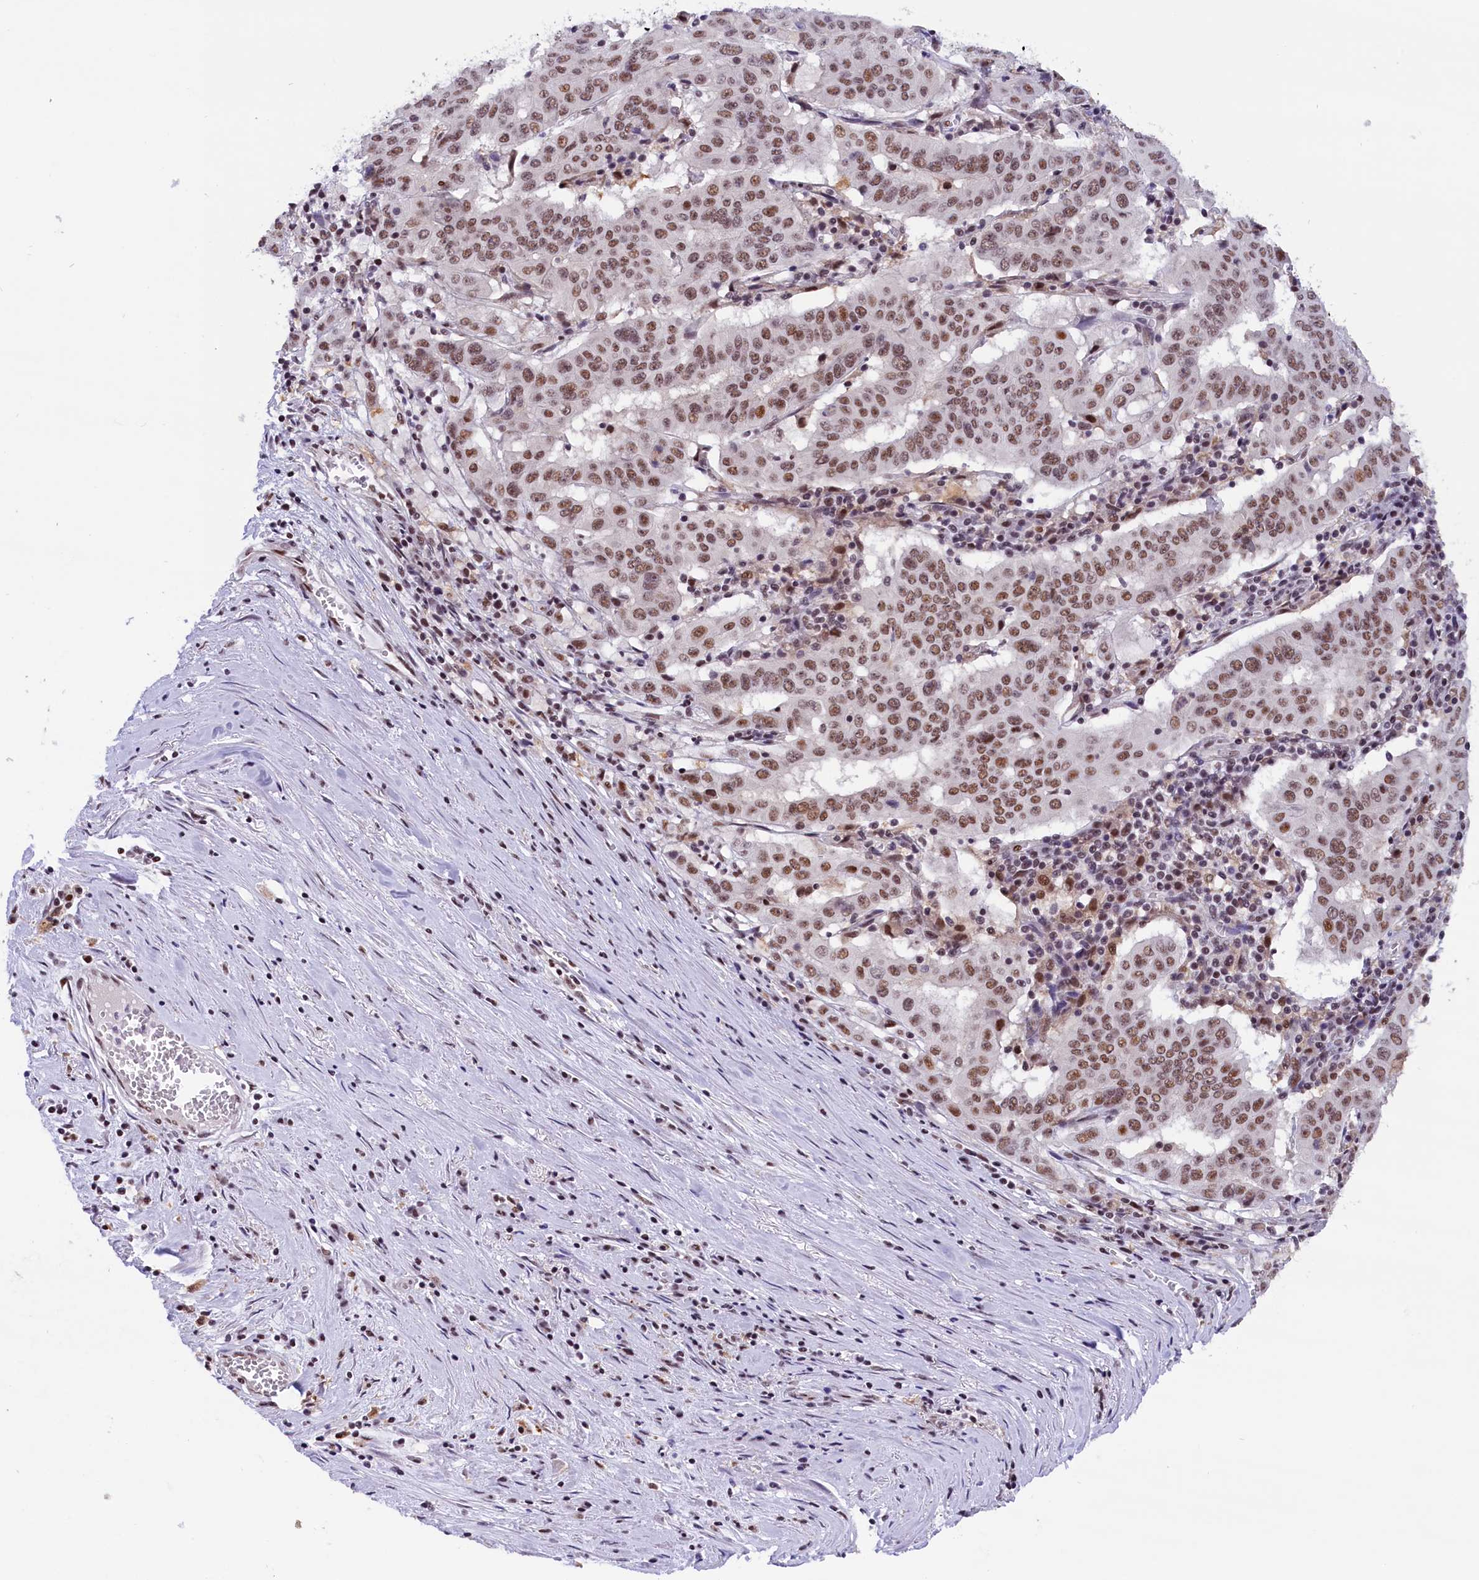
{"staining": {"intensity": "moderate", "quantity": ">75%", "location": "nuclear"}, "tissue": "pancreatic cancer", "cell_type": "Tumor cells", "image_type": "cancer", "snomed": [{"axis": "morphology", "description": "Adenocarcinoma, NOS"}, {"axis": "topography", "description": "Pancreas"}], "caption": "IHC (DAB) staining of pancreatic adenocarcinoma reveals moderate nuclear protein staining in about >75% of tumor cells. Immunohistochemistry (ihc) stains the protein in brown and the nuclei are stained blue.", "gene": "CDYL2", "patient": {"sex": "male", "age": 63}}